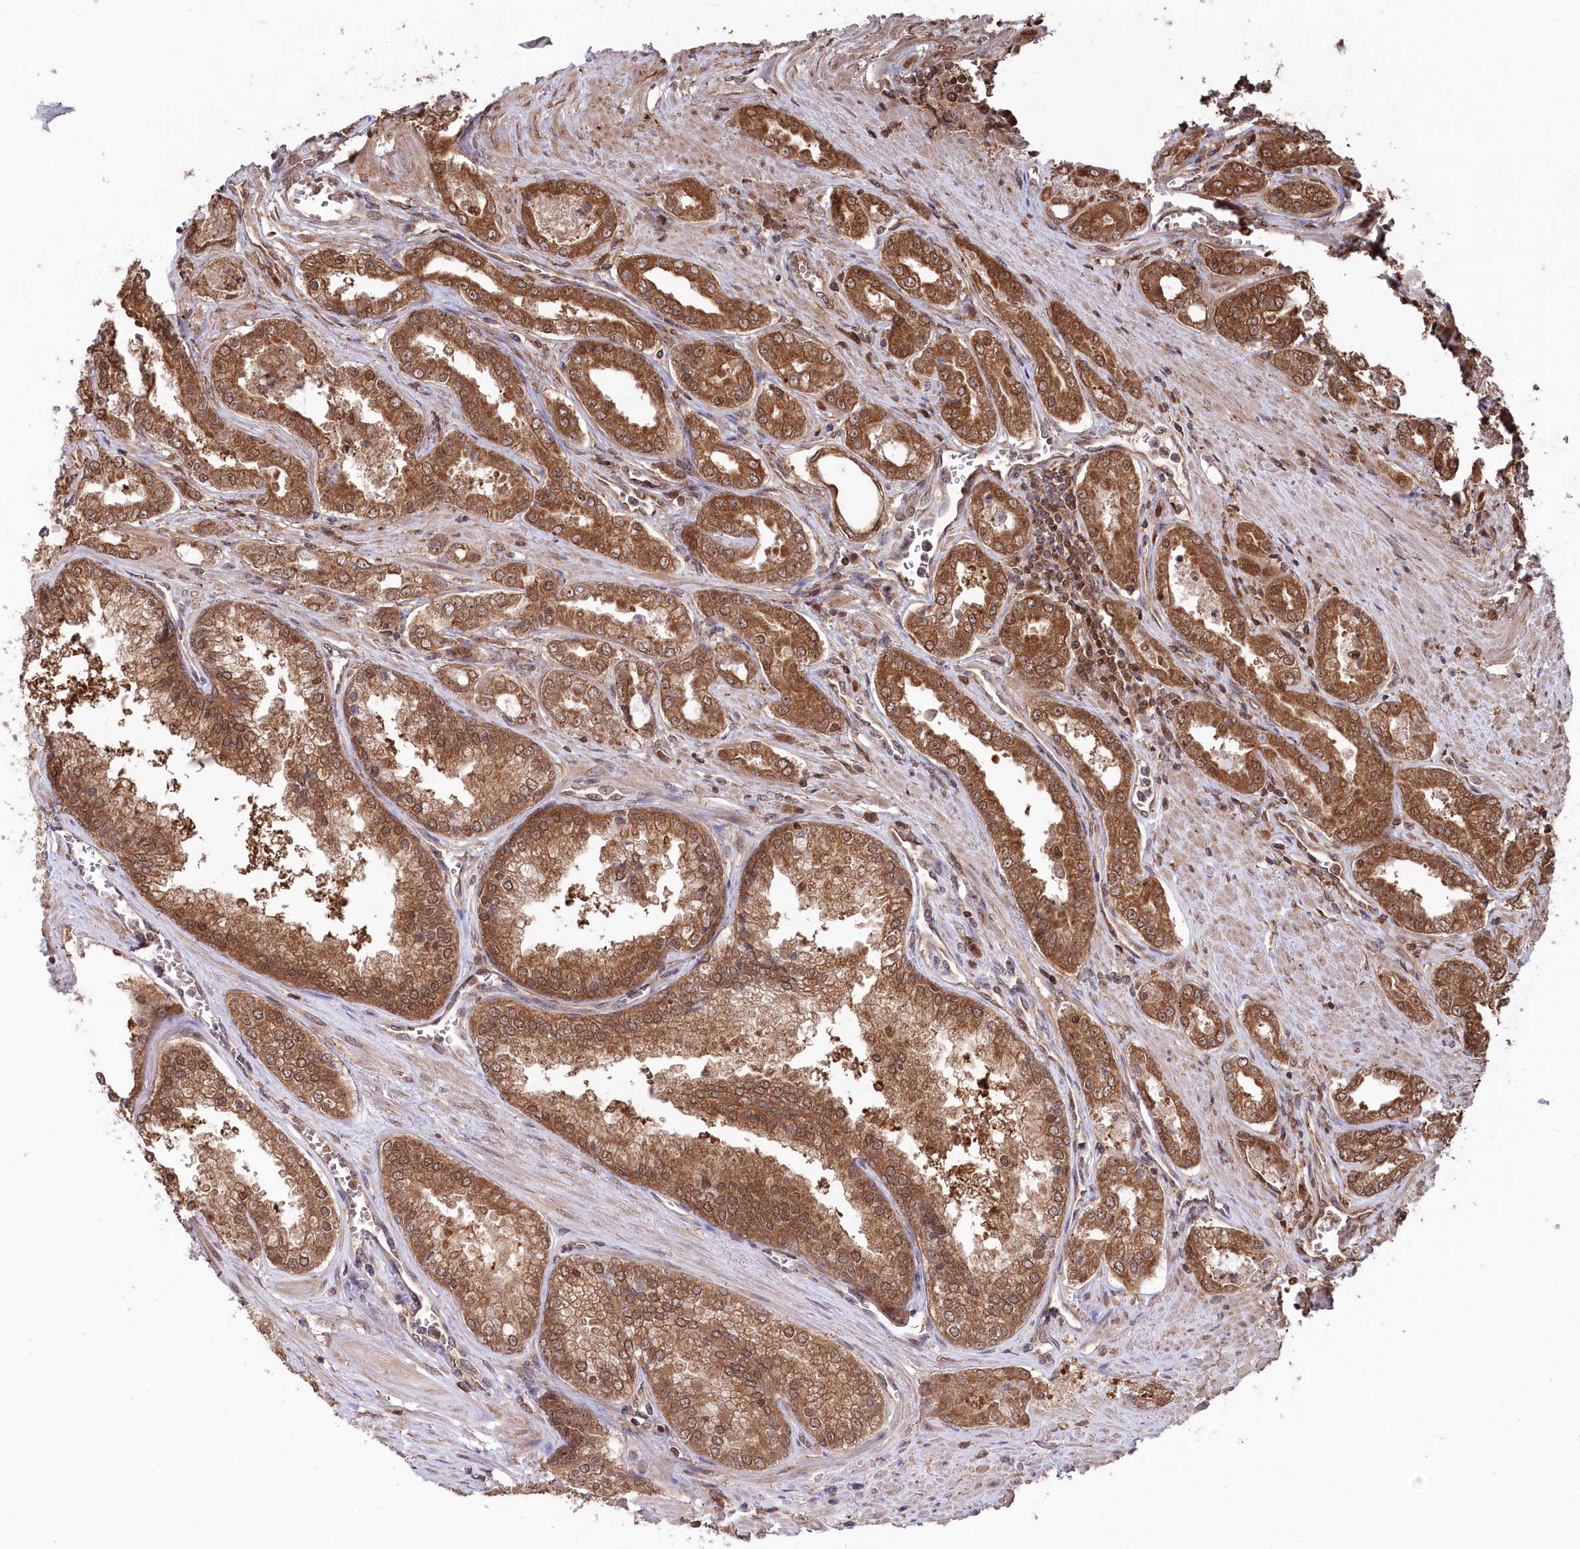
{"staining": {"intensity": "strong", "quantity": ">75%", "location": "cytoplasmic/membranous"}, "tissue": "prostate cancer", "cell_type": "Tumor cells", "image_type": "cancer", "snomed": [{"axis": "morphology", "description": "Adenocarcinoma, High grade"}, {"axis": "topography", "description": "Prostate"}], "caption": "Strong cytoplasmic/membranous protein positivity is present in about >75% of tumor cells in adenocarcinoma (high-grade) (prostate).", "gene": "PSMA1", "patient": {"sex": "male", "age": 72}}